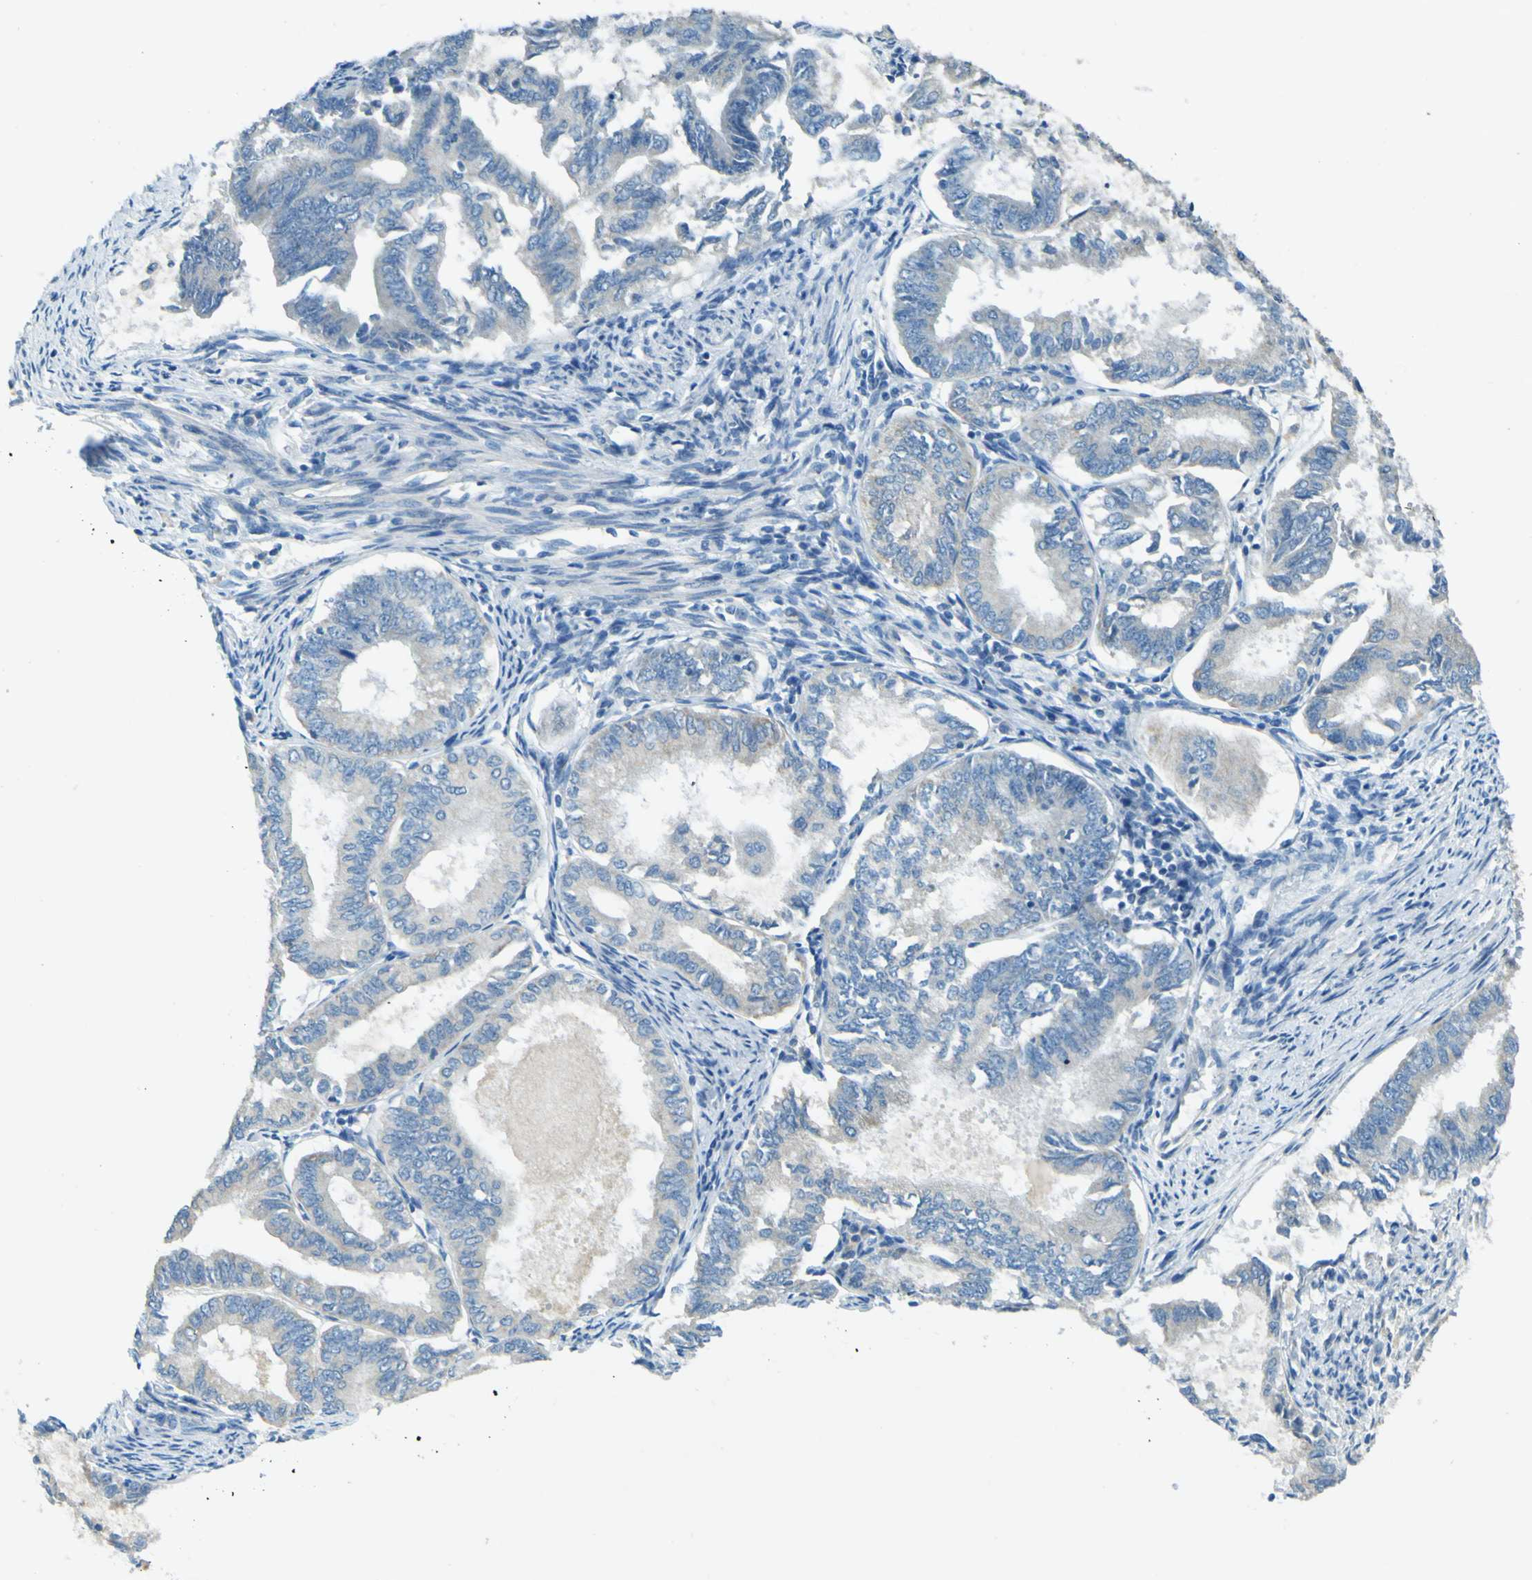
{"staining": {"intensity": "negative", "quantity": "none", "location": "none"}, "tissue": "endometrial cancer", "cell_type": "Tumor cells", "image_type": "cancer", "snomed": [{"axis": "morphology", "description": "Adenocarcinoma, NOS"}, {"axis": "topography", "description": "Endometrium"}], "caption": "This is an immunohistochemistry (IHC) photomicrograph of human endometrial adenocarcinoma. There is no positivity in tumor cells.", "gene": "FKTN", "patient": {"sex": "female", "age": 86}}